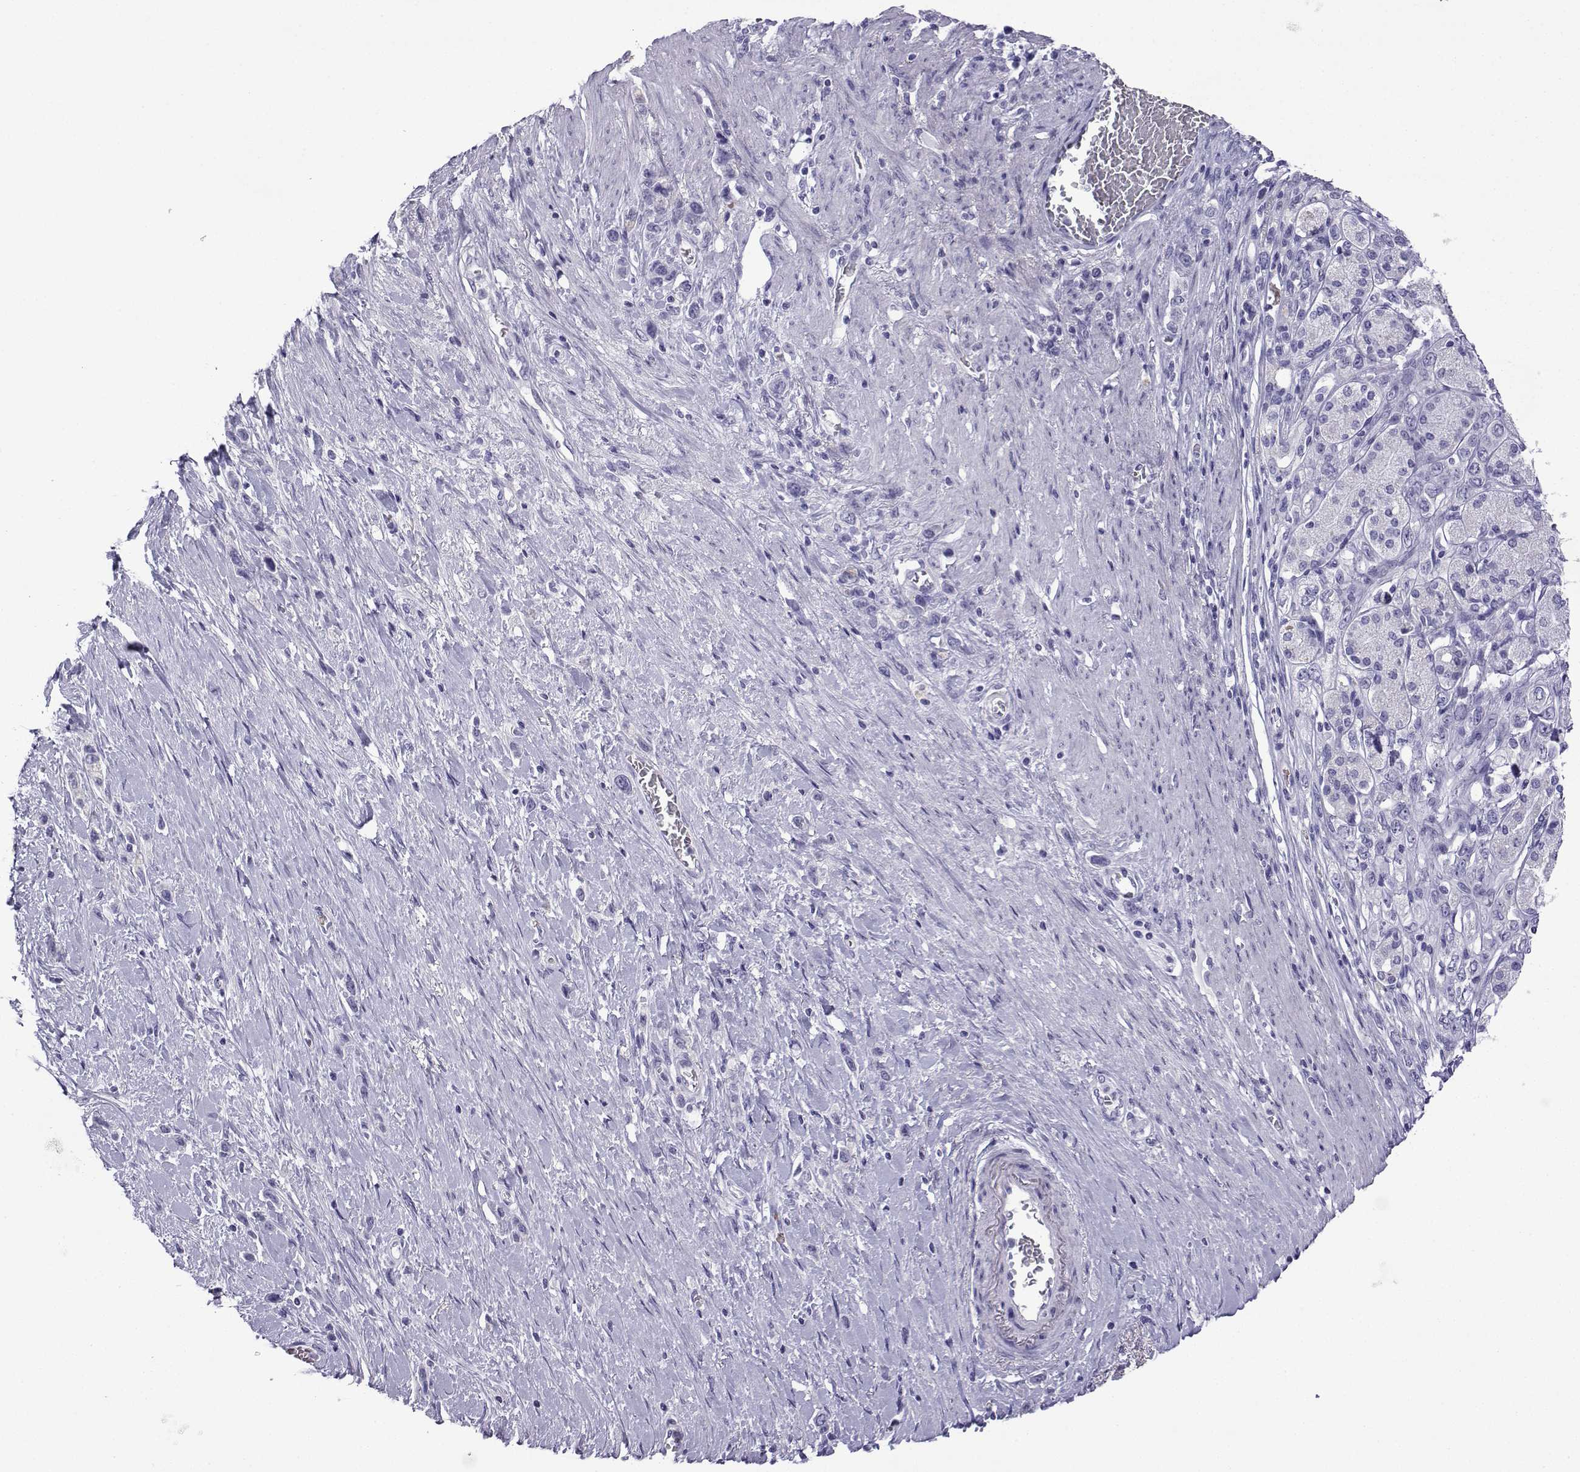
{"staining": {"intensity": "negative", "quantity": "none", "location": "none"}, "tissue": "stomach cancer", "cell_type": "Tumor cells", "image_type": "cancer", "snomed": [{"axis": "morphology", "description": "Normal tissue, NOS"}, {"axis": "morphology", "description": "Adenocarcinoma, NOS"}, {"axis": "morphology", "description": "Adenocarcinoma, High grade"}, {"axis": "topography", "description": "Stomach, upper"}, {"axis": "topography", "description": "Stomach"}], "caption": "The image exhibits no staining of tumor cells in stomach adenocarcinoma (high-grade). (Immunohistochemistry (ihc), brightfield microscopy, high magnification).", "gene": "TRIM46", "patient": {"sex": "female", "age": 65}}